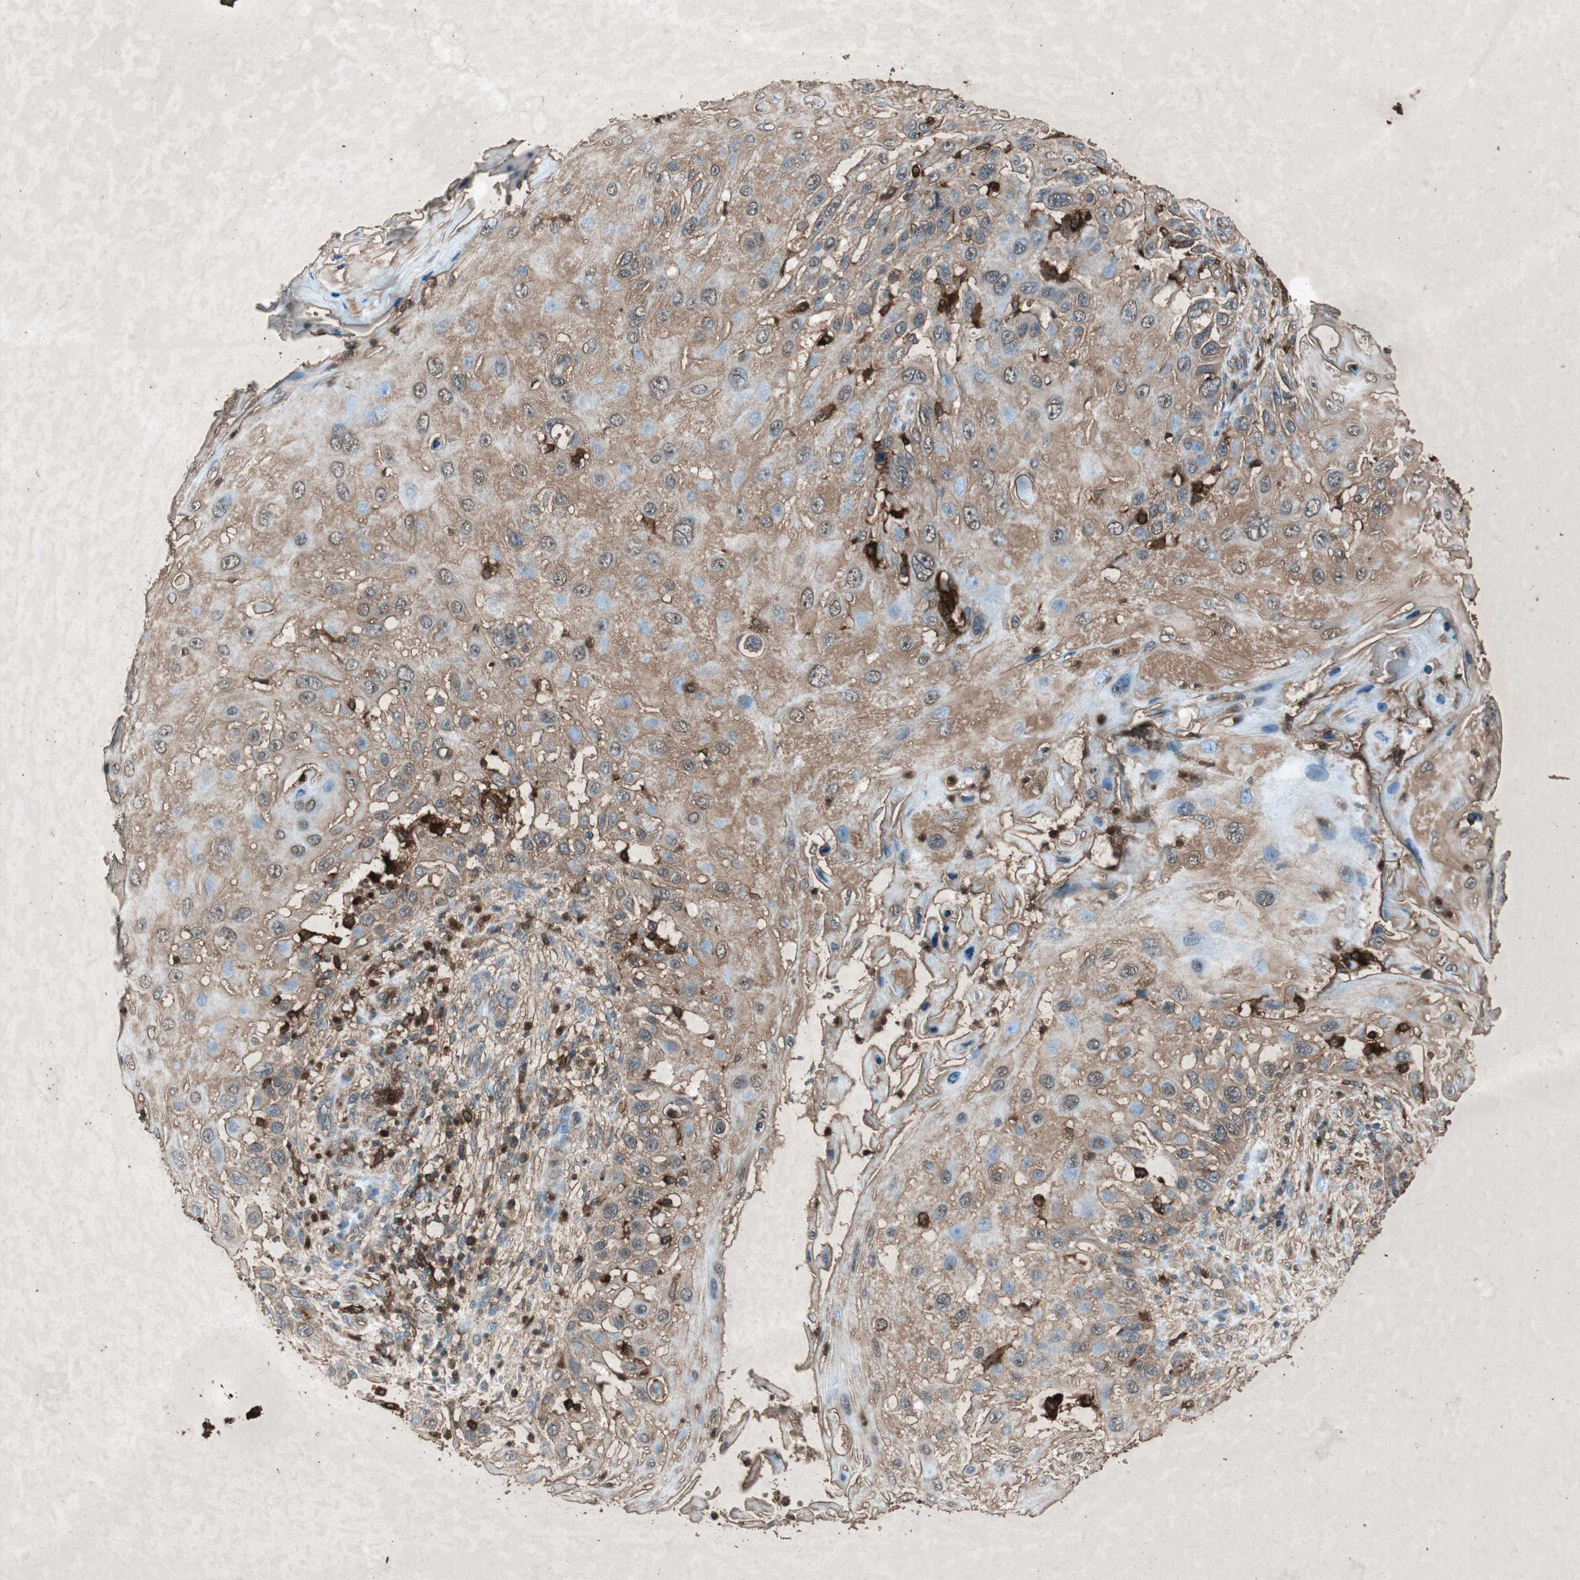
{"staining": {"intensity": "weak", "quantity": "25%-75%", "location": "cytoplasmic/membranous"}, "tissue": "skin cancer", "cell_type": "Tumor cells", "image_type": "cancer", "snomed": [{"axis": "morphology", "description": "Squamous cell carcinoma, NOS"}, {"axis": "topography", "description": "Skin"}], "caption": "About 25%-75% of tumor cells in human skin cancer (squamous cell carcinoma) display weak cytoplasmic/membranous protein expression as visualized by brown immunohistochemical staining.", "gene": "TYROBP", "patient": {"sex": "female", "age": 44}}